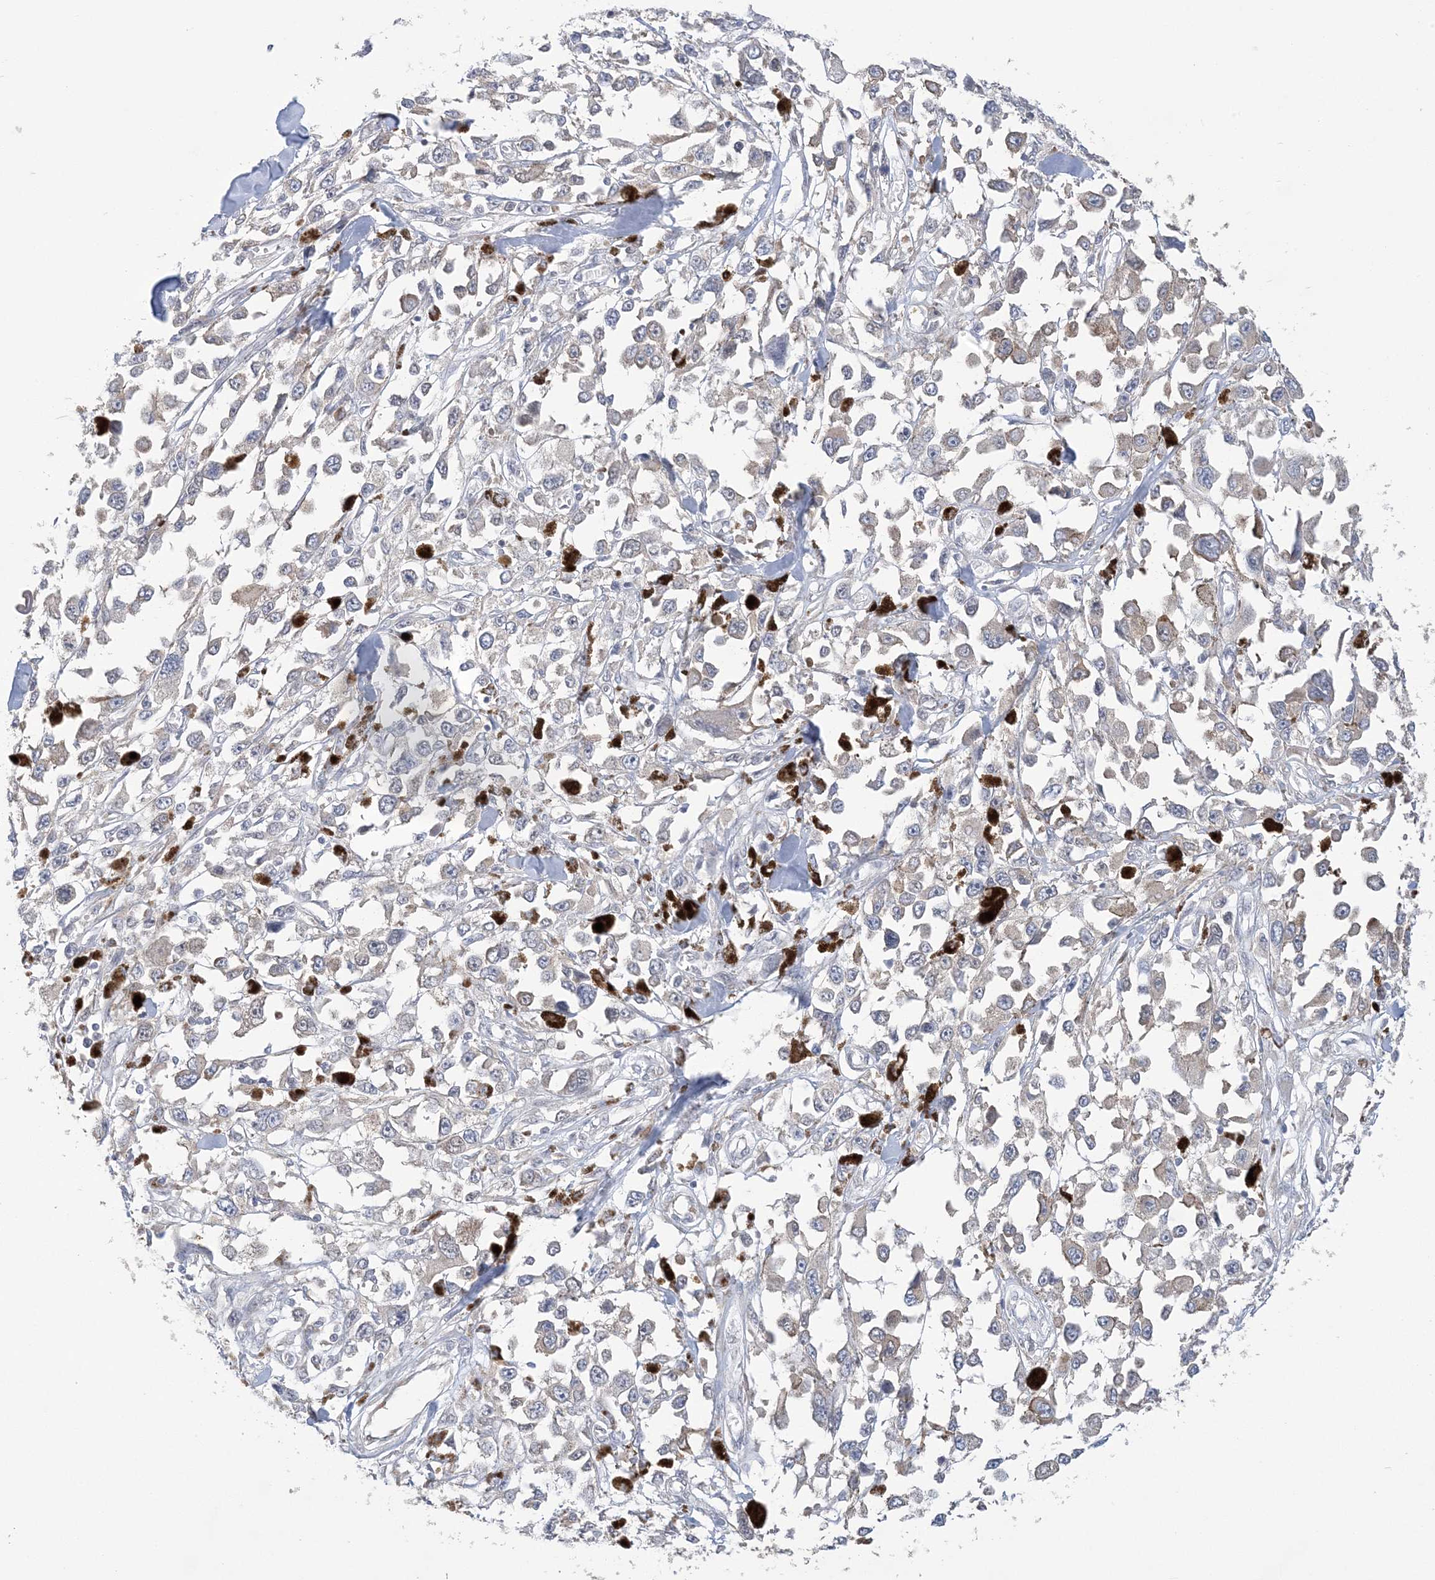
{"staining": {"intensity": "negative", "quantity": "none", "location": "none"}, "tissue": "melanoma", "cell_type": "Tumor cells", "image_type": "cancer", "snomed": [{"axis": "morphology", "description": "Malignant melanoma, Metastatic site"}, {"axis": "topography", "description": "Lymph node"}], "caption": "Protein analysis of melanoma exhibits no significant positivity in tumor cells. The staining was performed using DAB to visualize the protein expression in brown, while the nuclei were stained in blue with hematoxylin (Magnification: 20x).", "gene": "KIF3A", "patient": {"sex": "male", "age": 59}}